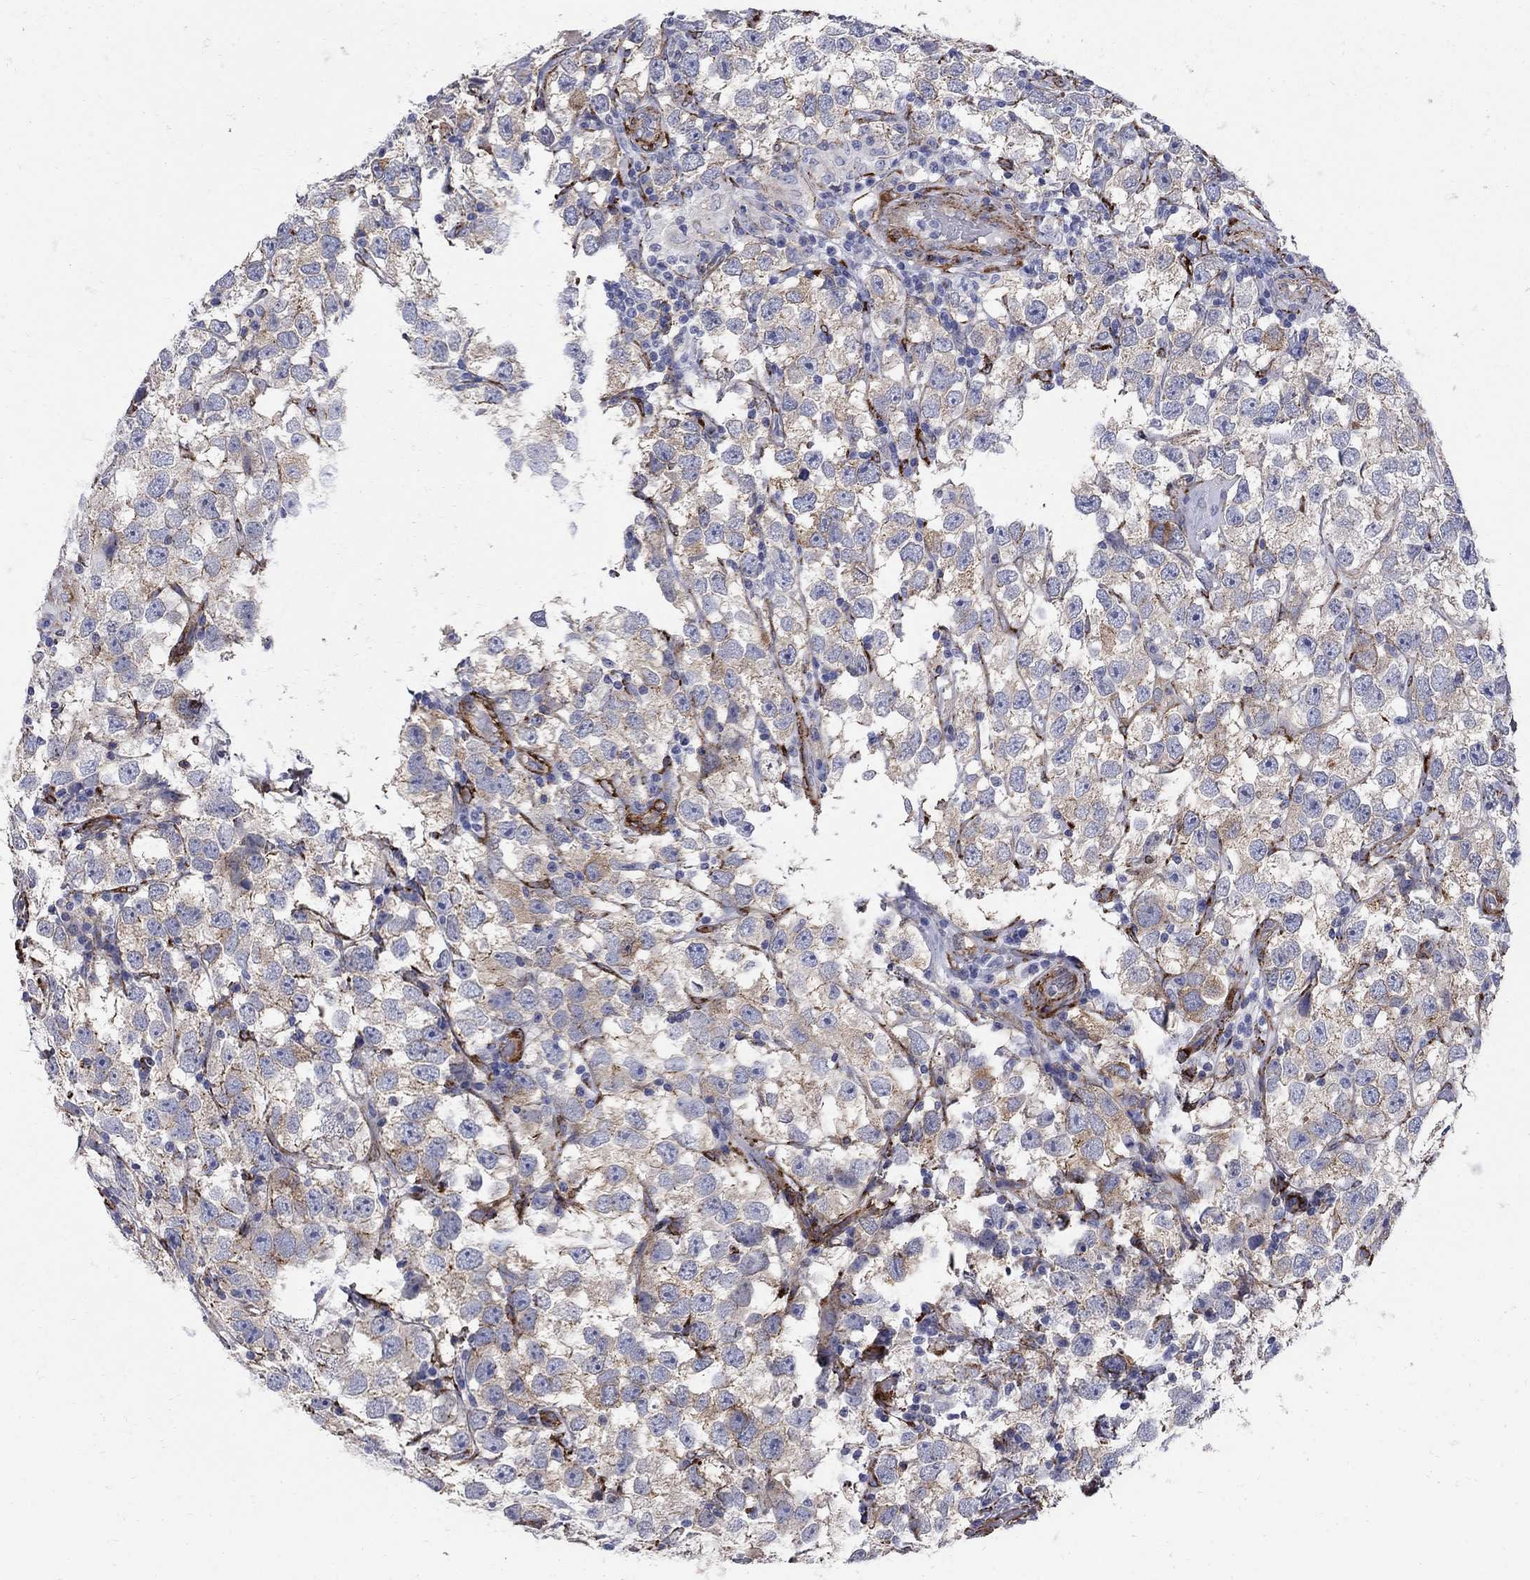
{"staining": {"intensity": "weak", "quantity": "<25%", "location": "cytoplasmic/membranous"}, "tissue": "testis cancer", "cell_type": "Tumor cells", "image_type": "cancer", "snomed": [{"axis": "morphology", "description": "Seminoma, NOS"}, {"axis": "topography", "description": "Testis"}], "caption": "DAB immunohistochemical staining of testis cancer (seminoma) displays no significant expression in tumor cells.", "gene": "SEPTIN8", "patient": {"sex": "male", "age": 26}}